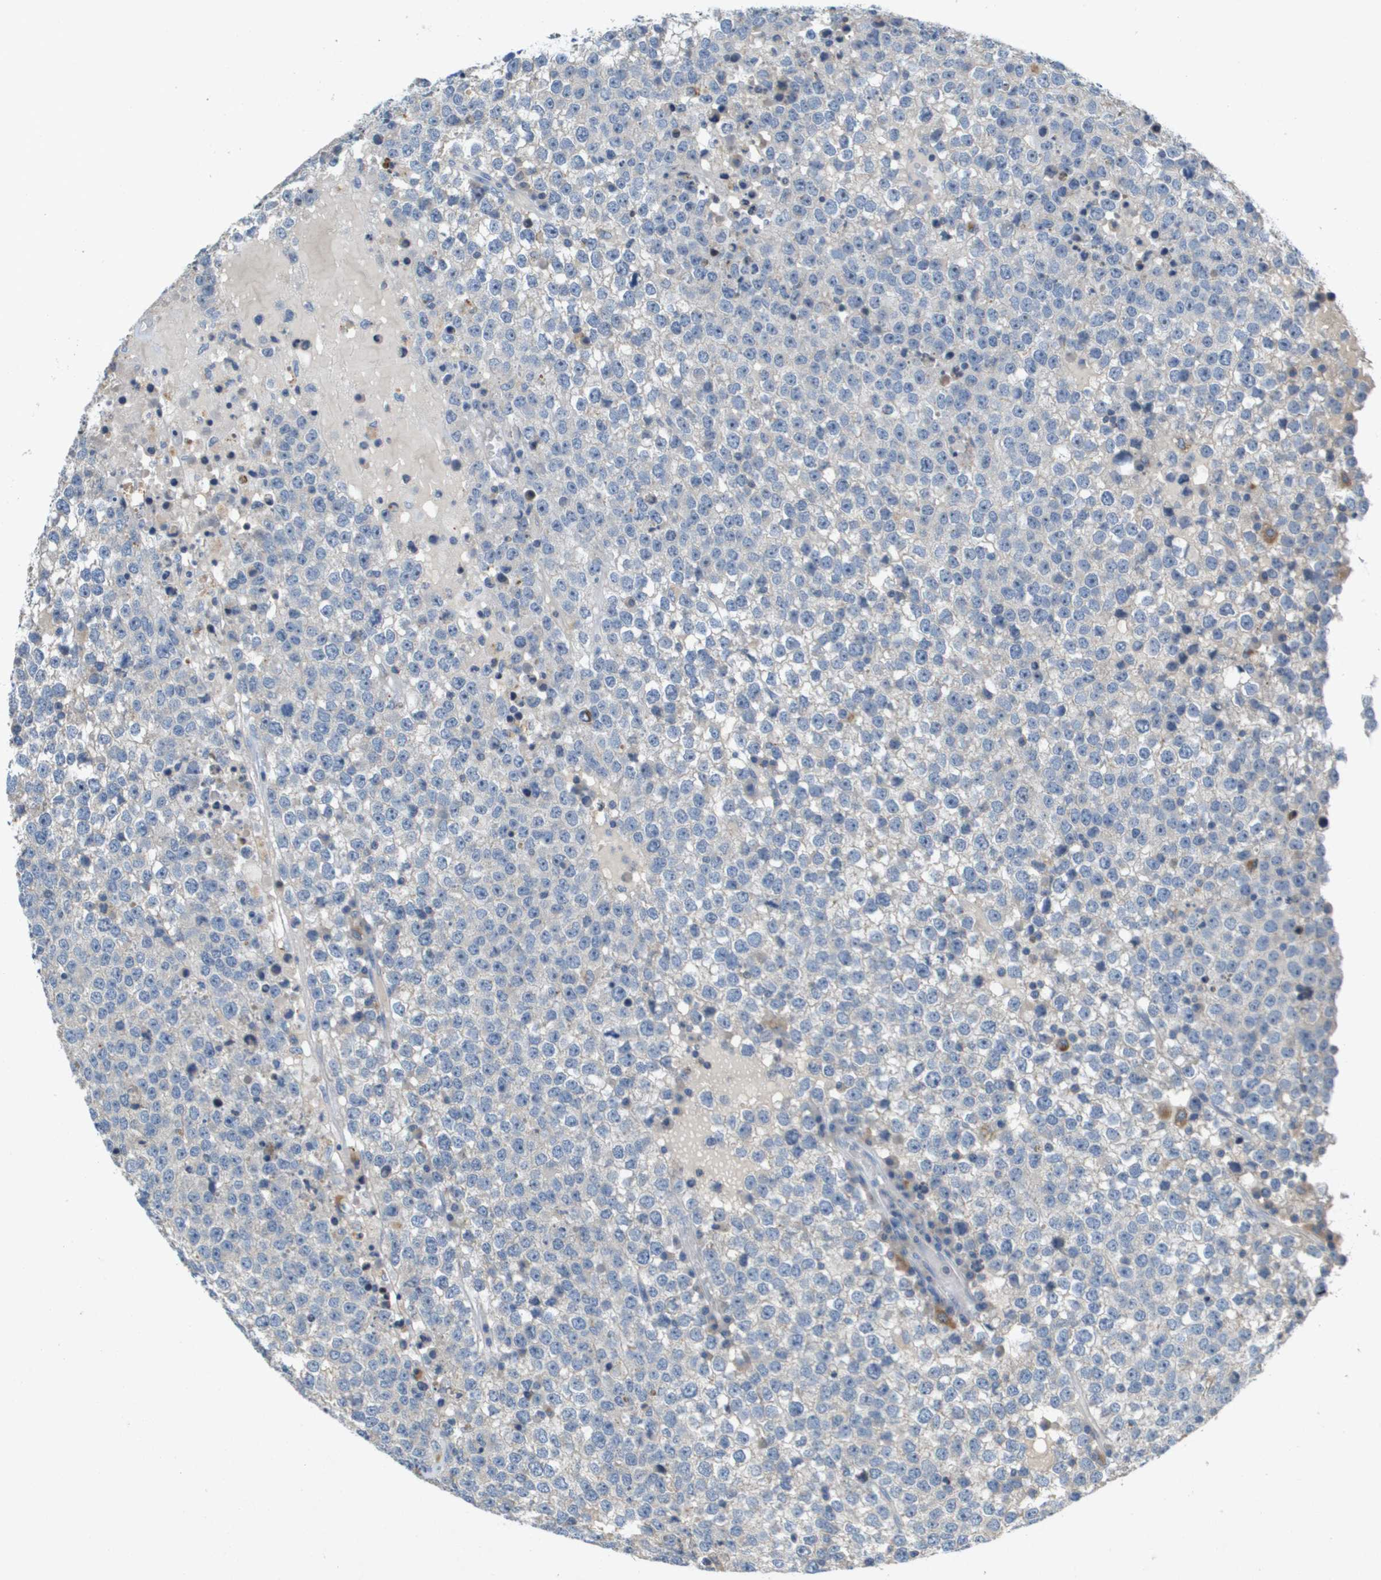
{"staining": {"intensity": "negative", "quantity": "none", "location": "none"}, "tissue": "testis cancer", "cell_type": "Tumor cells", "image_type": "cancer", "snomed": [{"axis": "morphology", "description": "Seminoma, NOS"}, {"axis": "topography", "description": "Testis"}], "caption": "Tumor cells show no significant staining in testis cancer (seminoma).", "gene": "B3GNT5", "patient": {"sex": "male", "age": 65}}